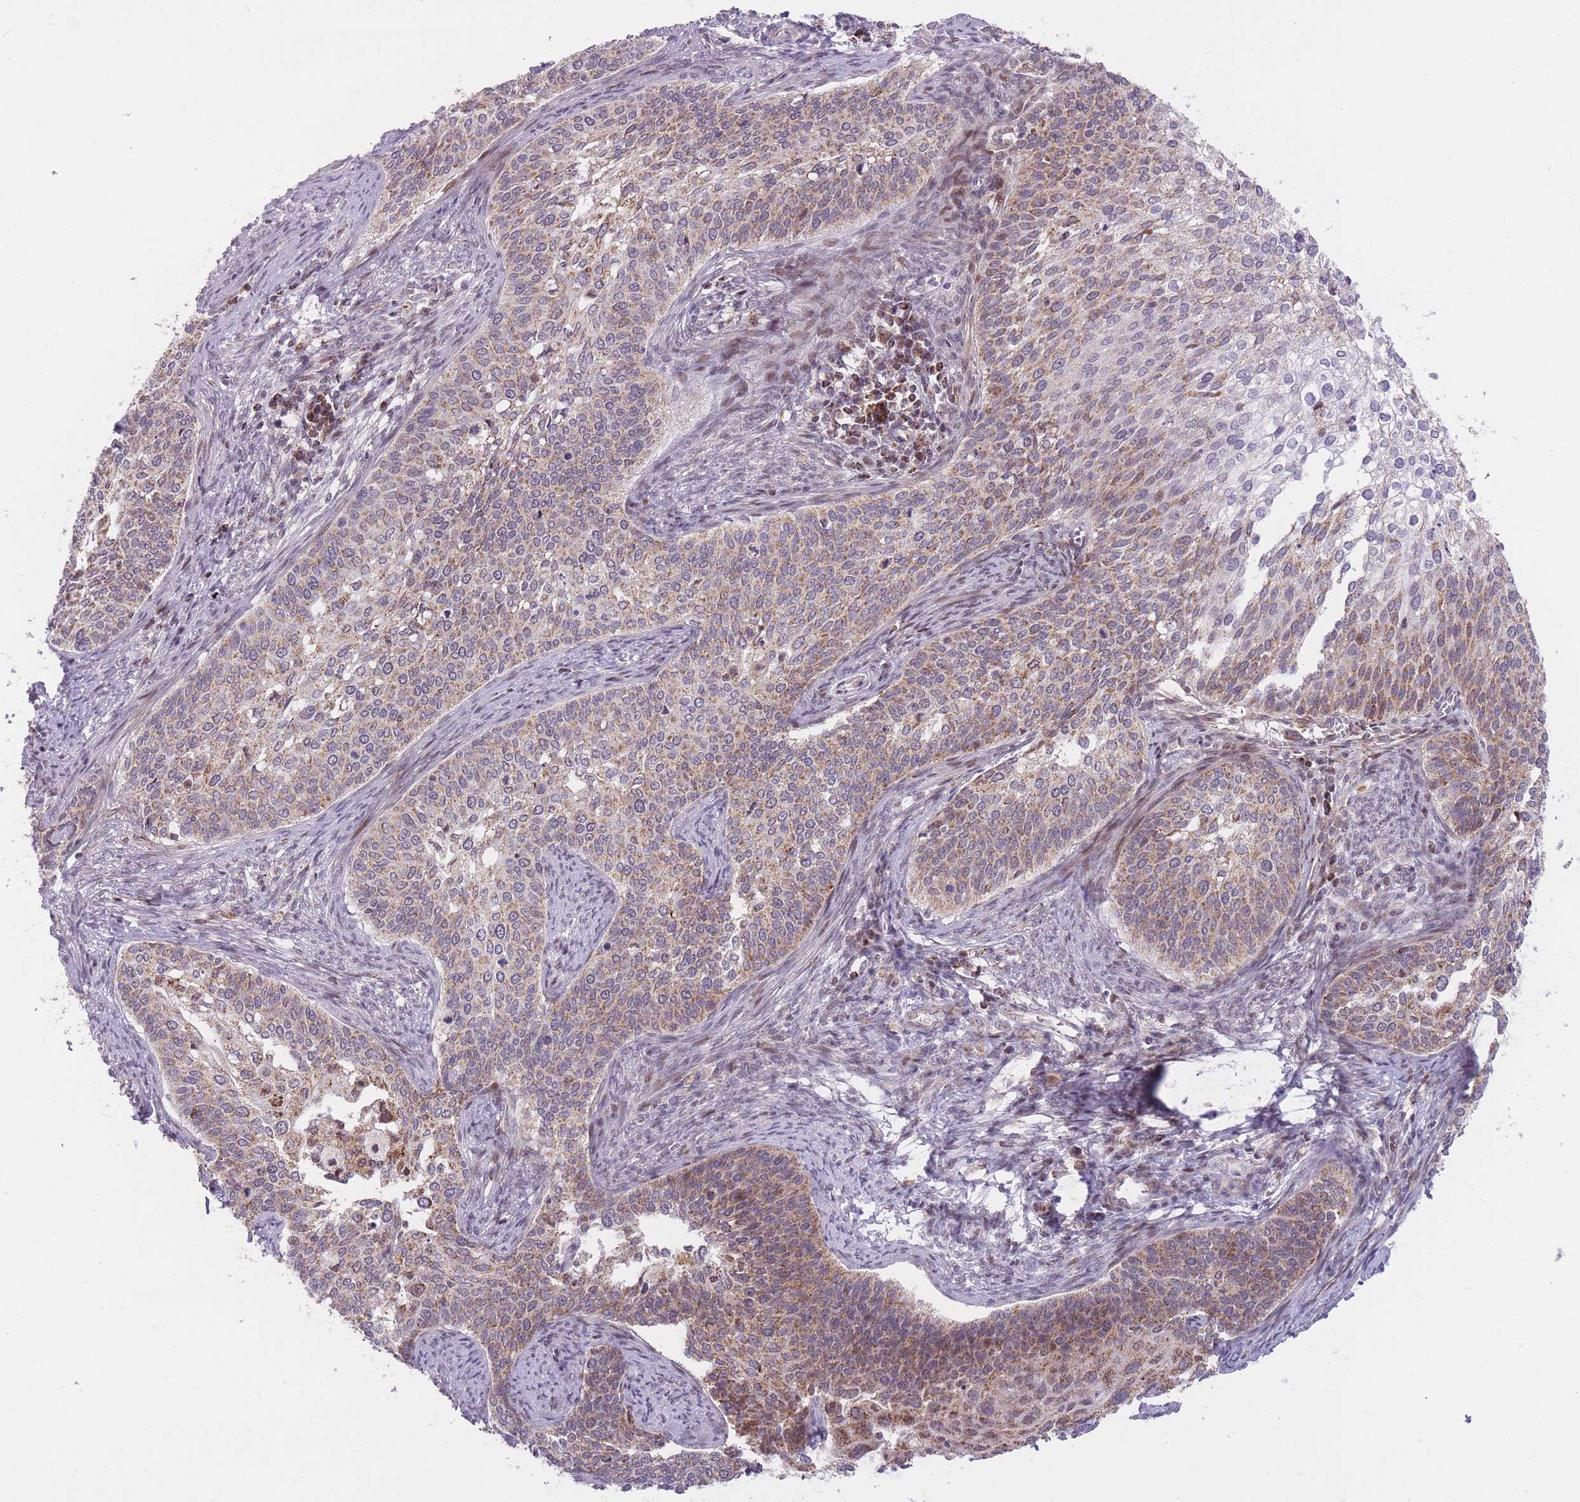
{"staining": {"intensity": "moderate", "quantity": ">75%", "location": "cytoplasmic/membranous"}, "tissue": "cervical cancer", "cell_type": "Tumor cells", "image_type": "cancer", "snomed": [{"axis": "morphology", "description": "Squamous cell carcinoma, NOS"}, {"axis": "topography", "description": "Cervix"}], "caption": "Squamous cell carcinoma (cervical) stained for a protein demonstrates moderate cytoplasmic/membranous positivity in tumor cells.", "gene": "DPYSL4", "patient": {"sex": "female", "age": 44}}